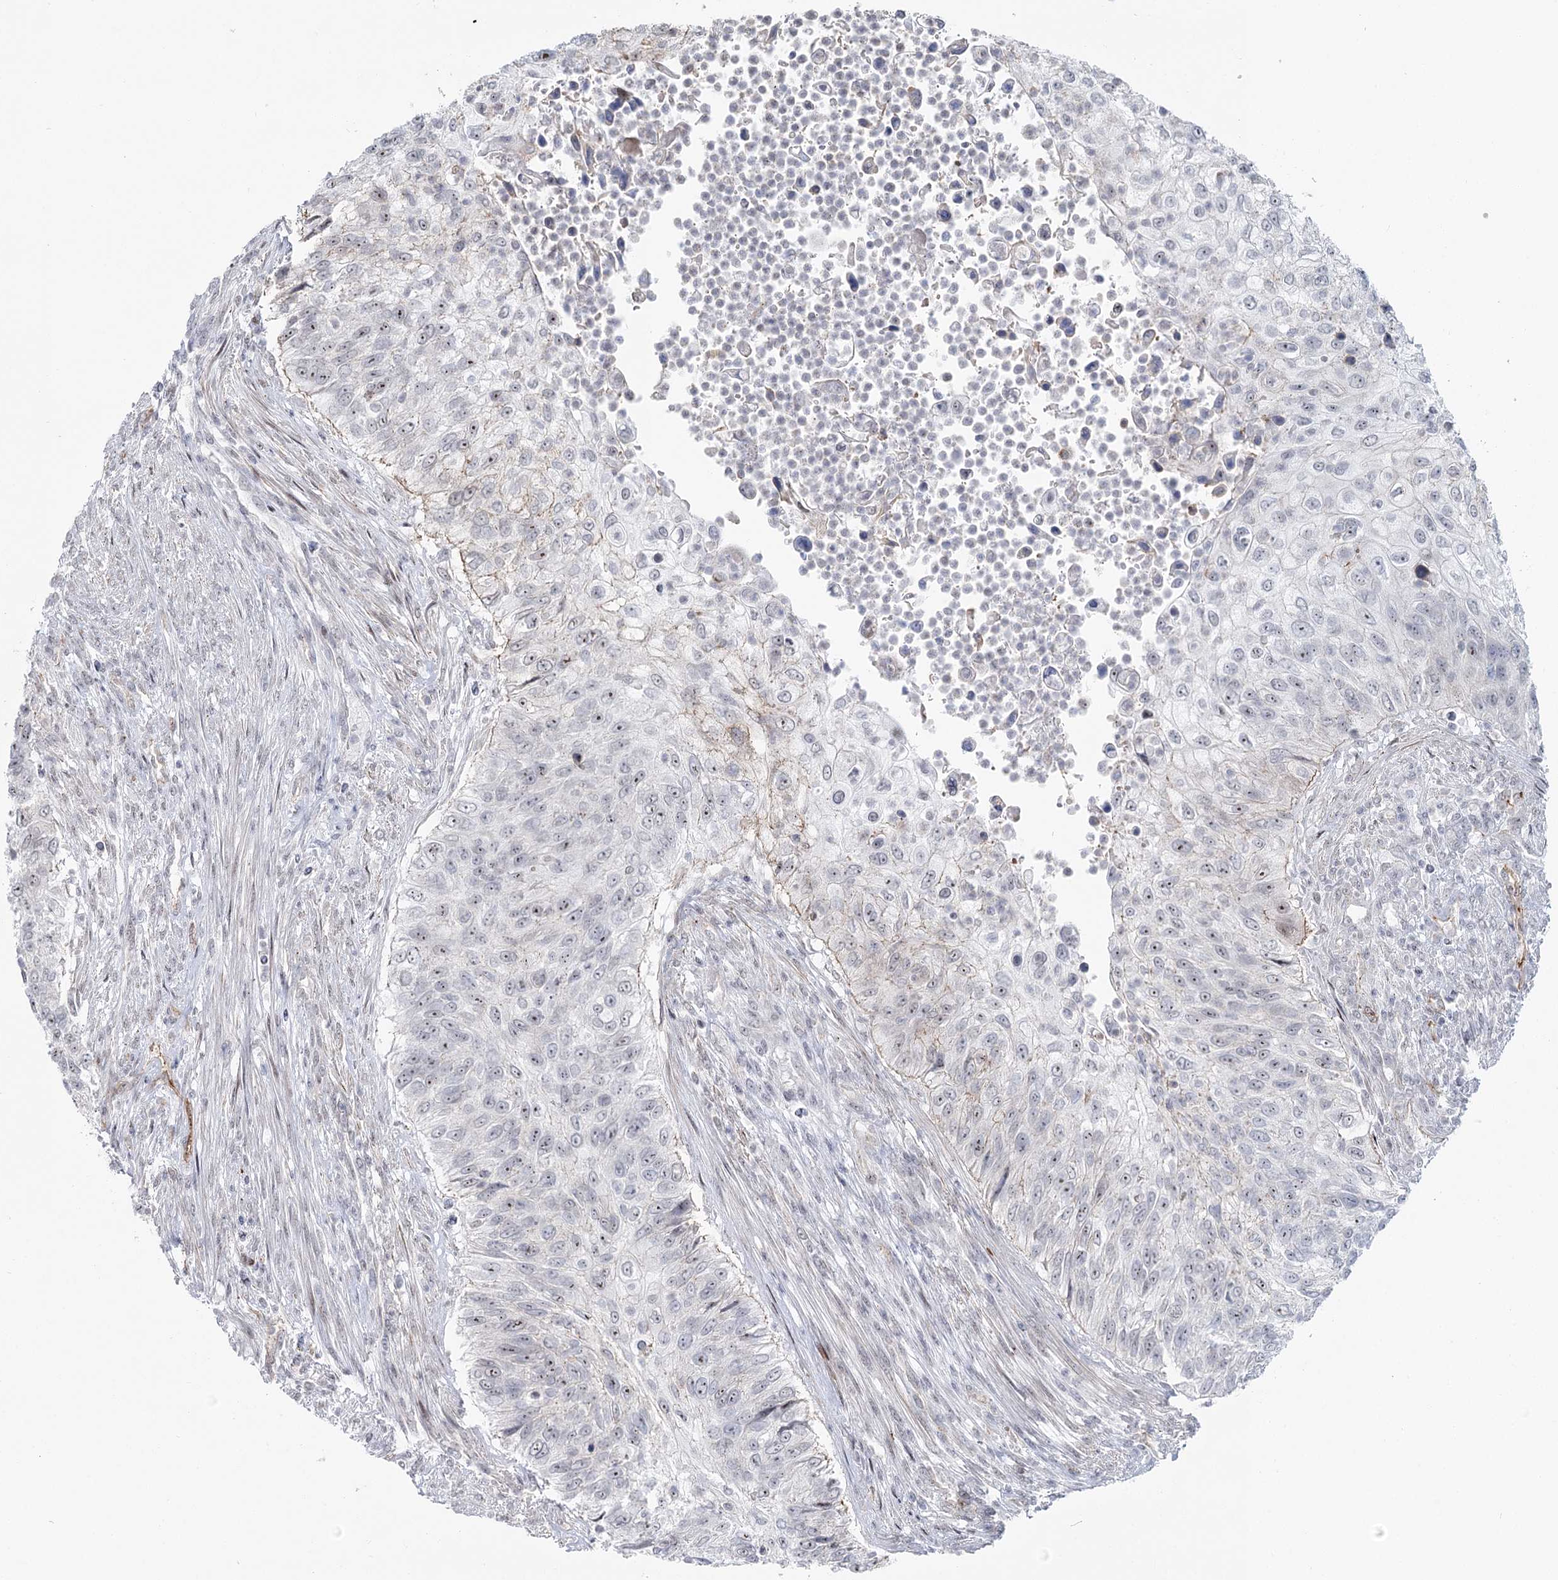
{"staining": {"intensity": "weak", "quantity": "<25%", "location": "nuclear"}, "tissue": "urothelial cancer", "cell_type": "Tumor cells", "image_type": "cancer", "snomed": [{"axis": "morphology", "description": "Urothelial carcinoma, High grade"}, {"axis": "topography", "description": "Urinary bladder"}], "caption": "Tumor cells are negative for brown protein staining in urothelial carcinoma (high-grade).", "gene": "ABHD8", "patient": {"sex": "female", "age": 60}}